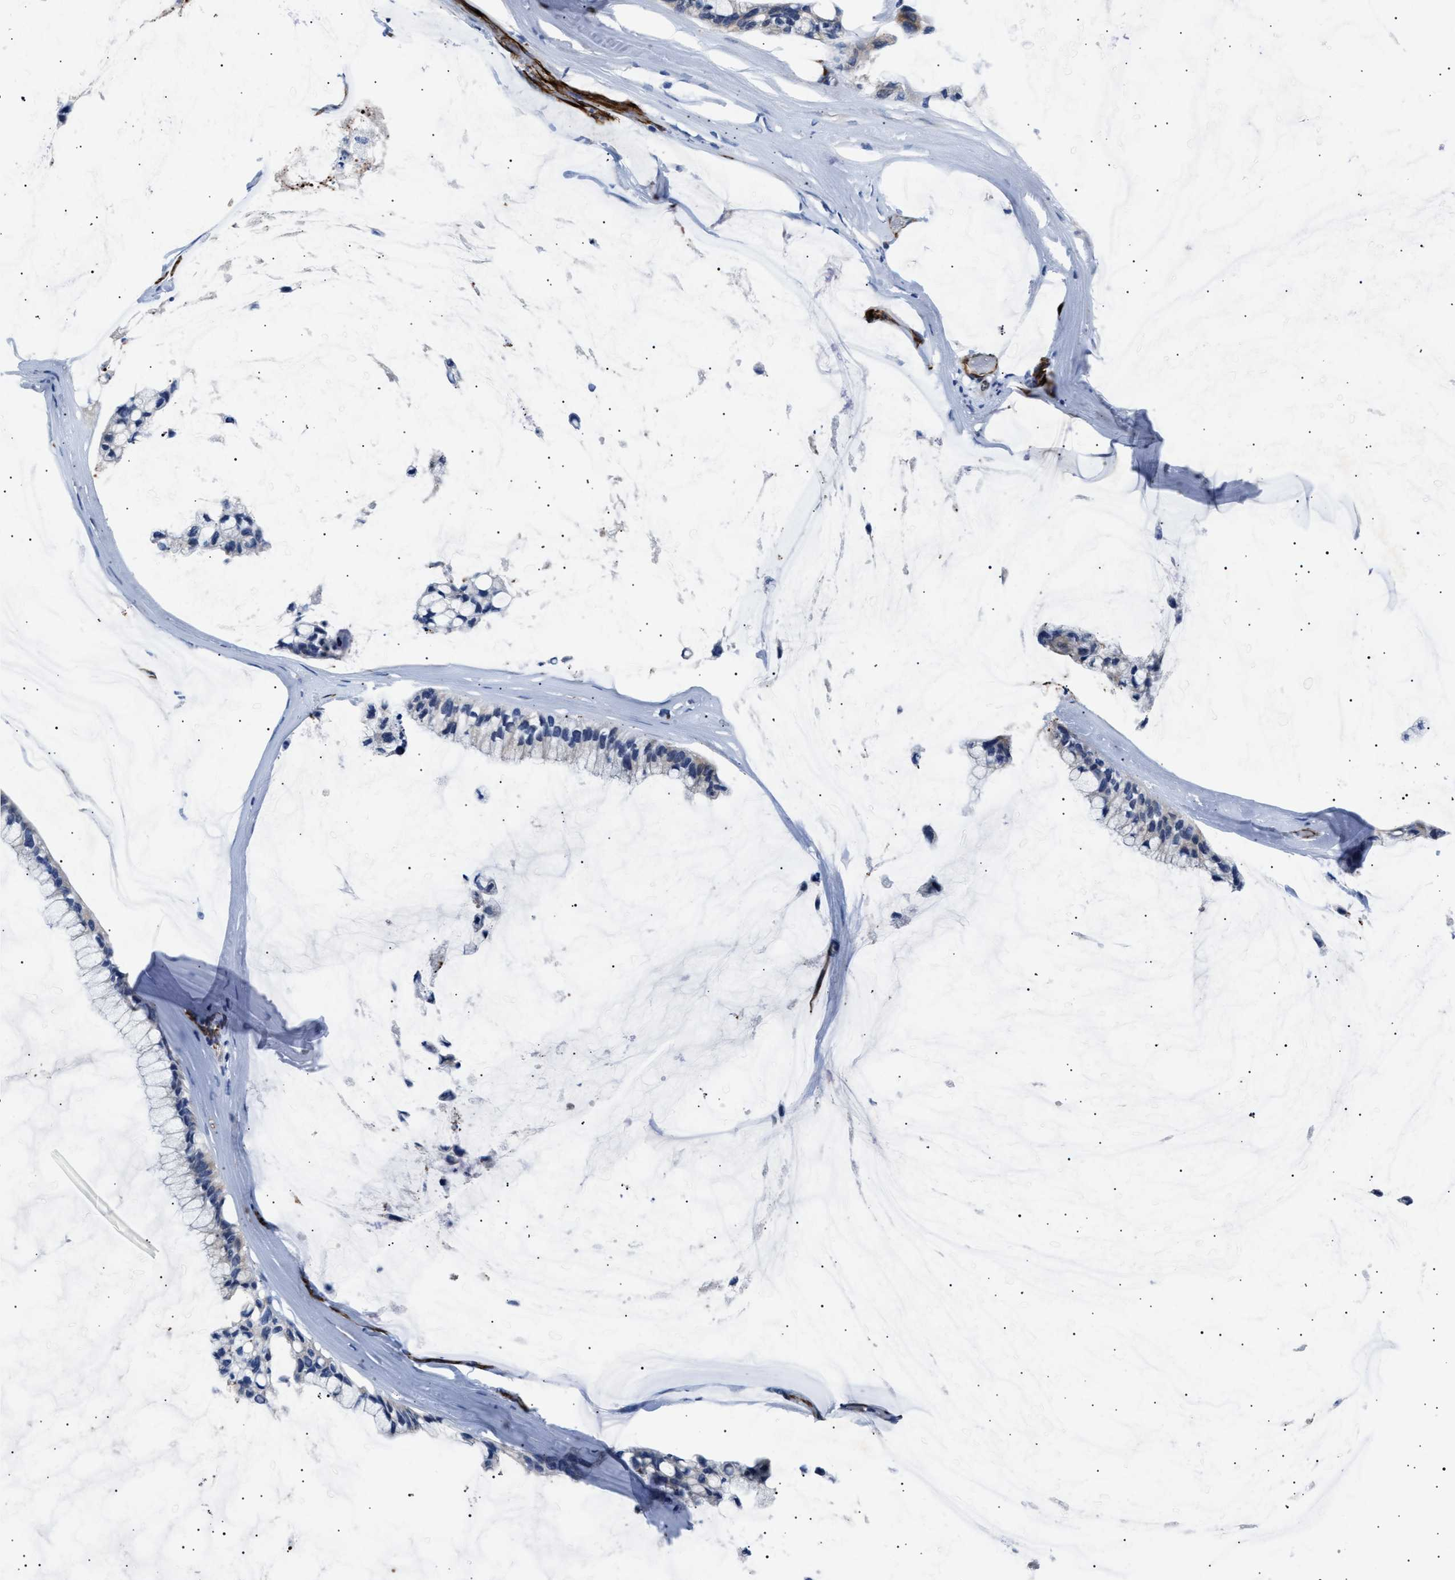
{"staining": {"intensity": "negative", "quantity": "none", "location": "none"}, "tissue": "ovarian cancer", "cell_type": "Tumor cells", "image_type": "cancer", "snomed": [{"axis": "morphology", "description": "Cystadenocarcinoma, mucinous, NOS"}, {"axis": "topography", "description": "Ovary"}], "caption": "A high-resolution photomicrograph shows immunohistochemistry (IHC) staining of ovarian cancer (mucinous cystadenocarcinoma), which shows no significant positivity in tumor cells.", "gene": "OLFML2A", "patient": {"sex": "female", "age": 39}}